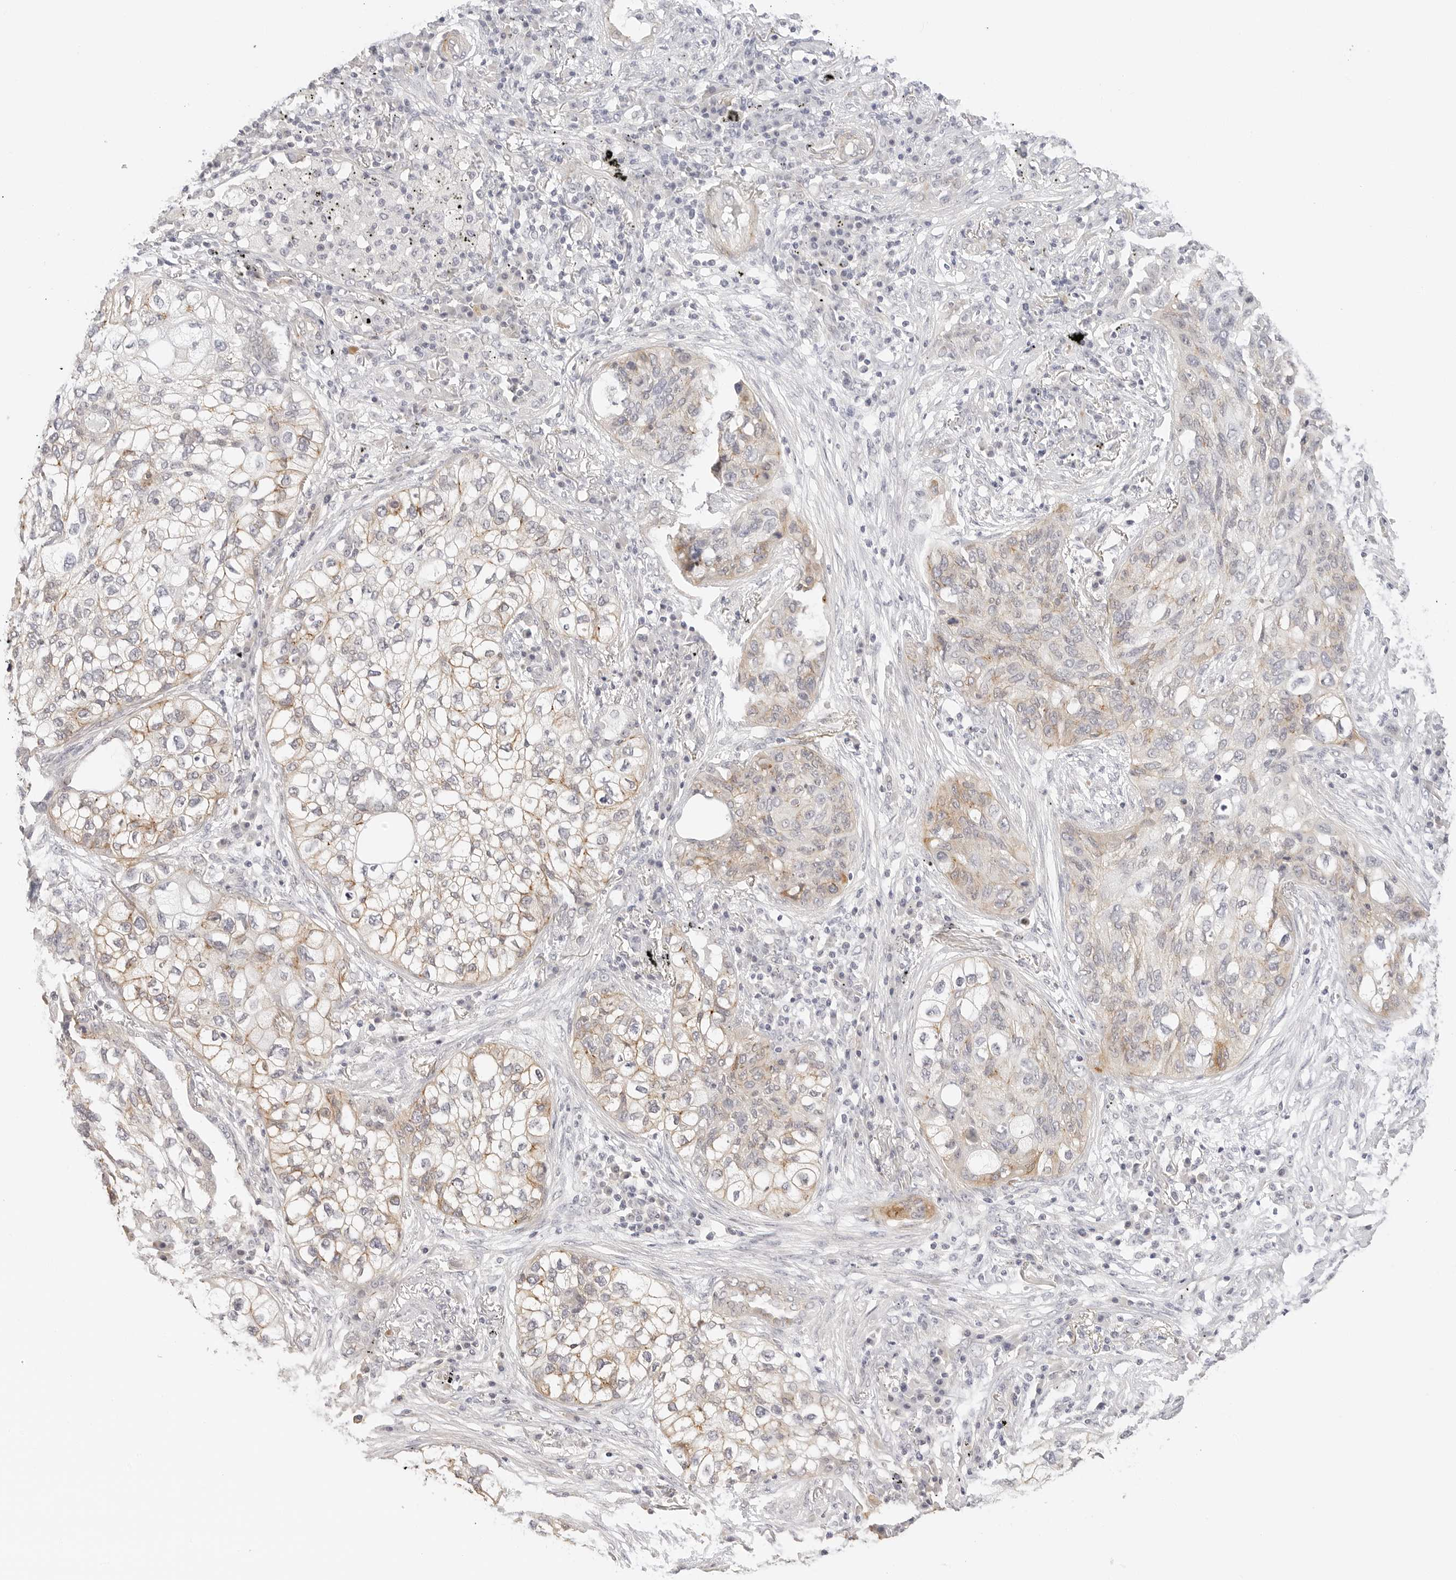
{"staining": {"intensity": "moderate", "quantity": "<25%", "location": "cytoplasmic/membranous"}, "tissue": "lung cancer", "cell_type": "Tumor cells", "image_type": "cancer", "snomed": [{"axis": "morphology", "description": "Squamous cell carcinoma, NOS"}, {"axis": "topography", "description": "Lung"}], "caption": "Human lung squamous cell carcinoma stained with a brown dye reveals moderate cytoplasmic/membranous positive positivity in about <25% of tumor cells.", "gene": "PCDH19", "patient": {"sex": "female", "age": 63}}